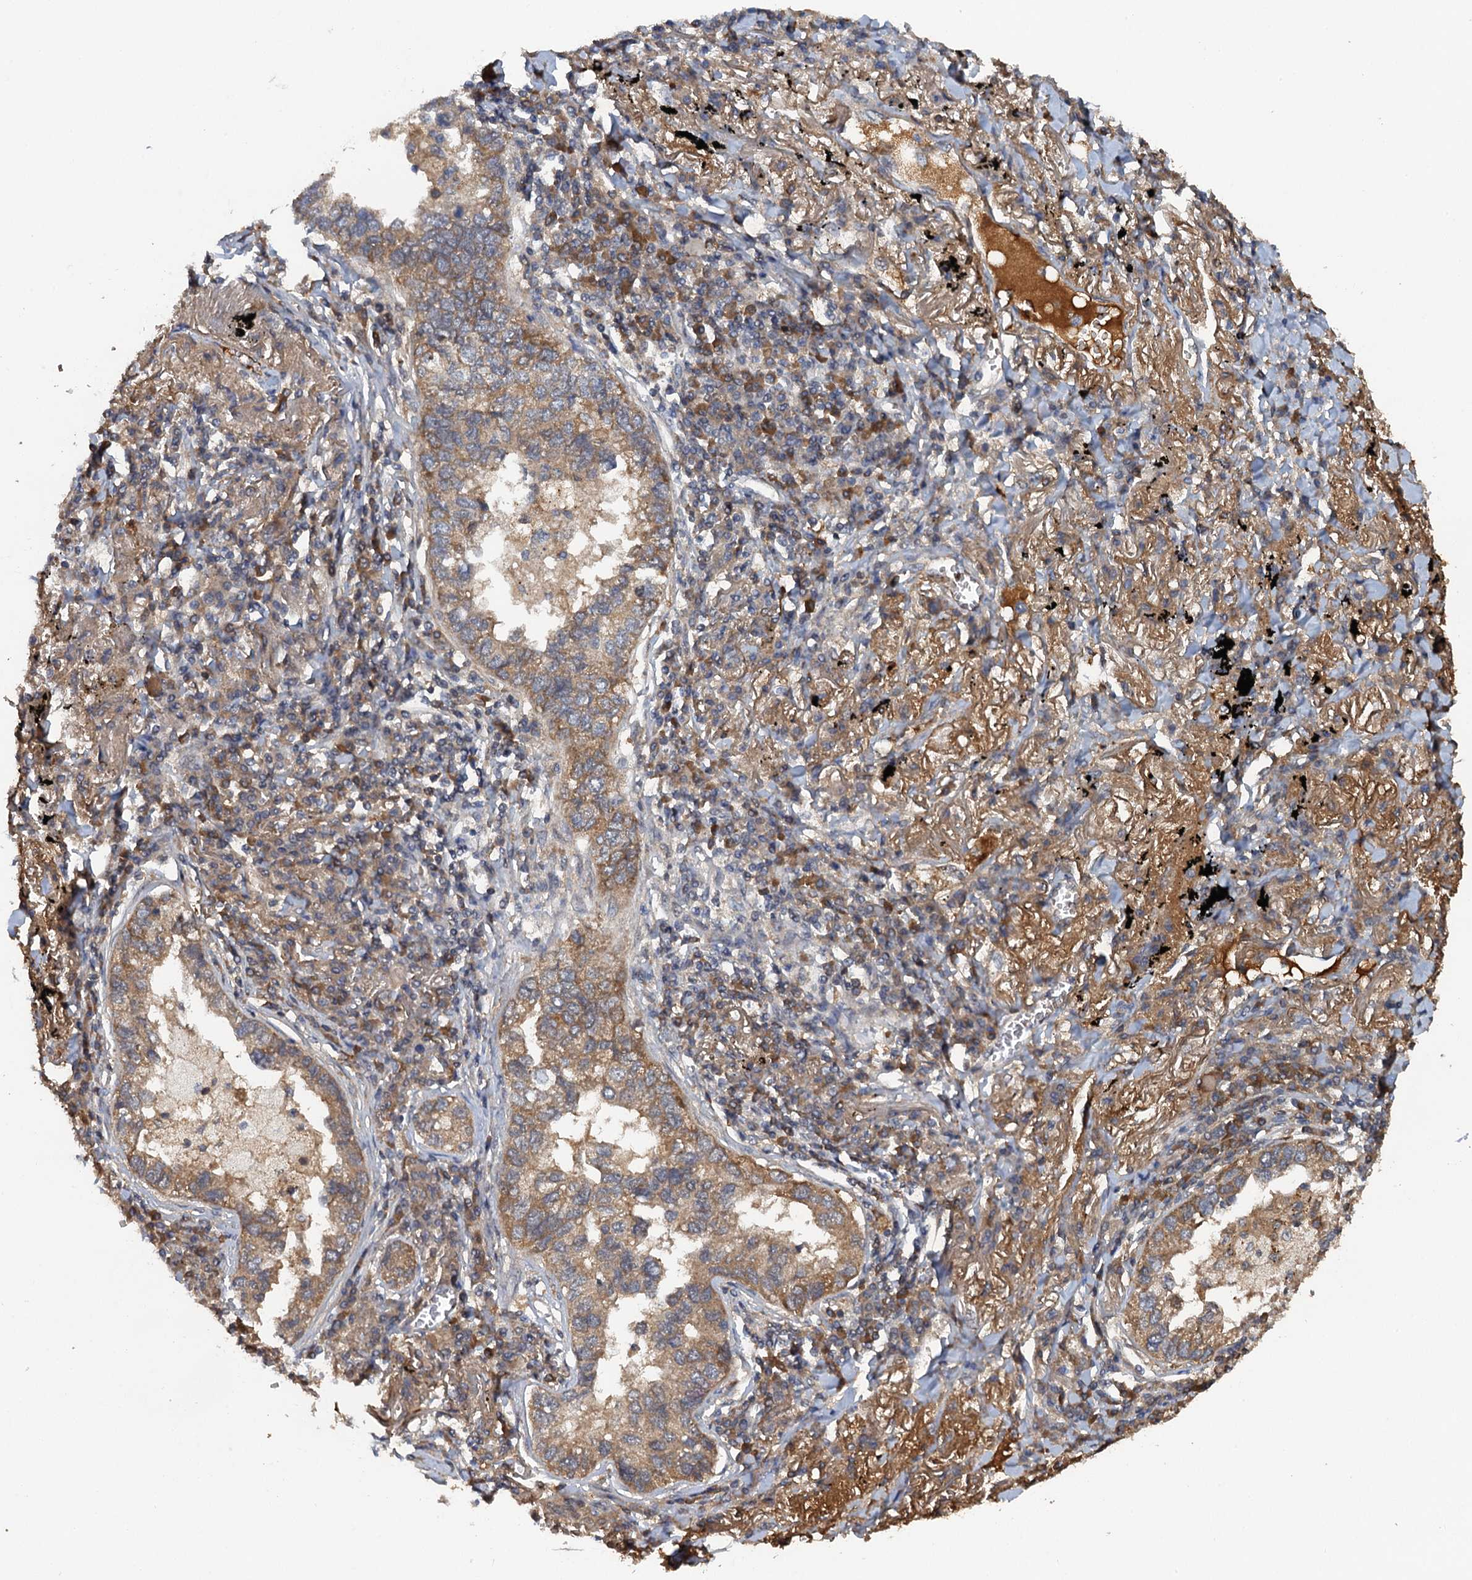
{"staining": {"intensity": "moderate", "quantity": ">75%", "location": "cytoplasmic/membranous"}, "tissue": "lung cancer", "cell_type": "Tumor cells", "image_type": "cancer", "snomed": [{"axis": "morphology", "description": "Adenocarcinoma, NOS"}, {"axis": "topography", "description": "Lung"}], "caption": "Approximately >75% of tumor cells in human lung adenocarcinoma exhibit moderate cytoplasmic/membranous protein staining as visualized by brown immunohistochemical staining.", "gene": "HAPLN3", "patient": {"sex": "male", "age": 65}}